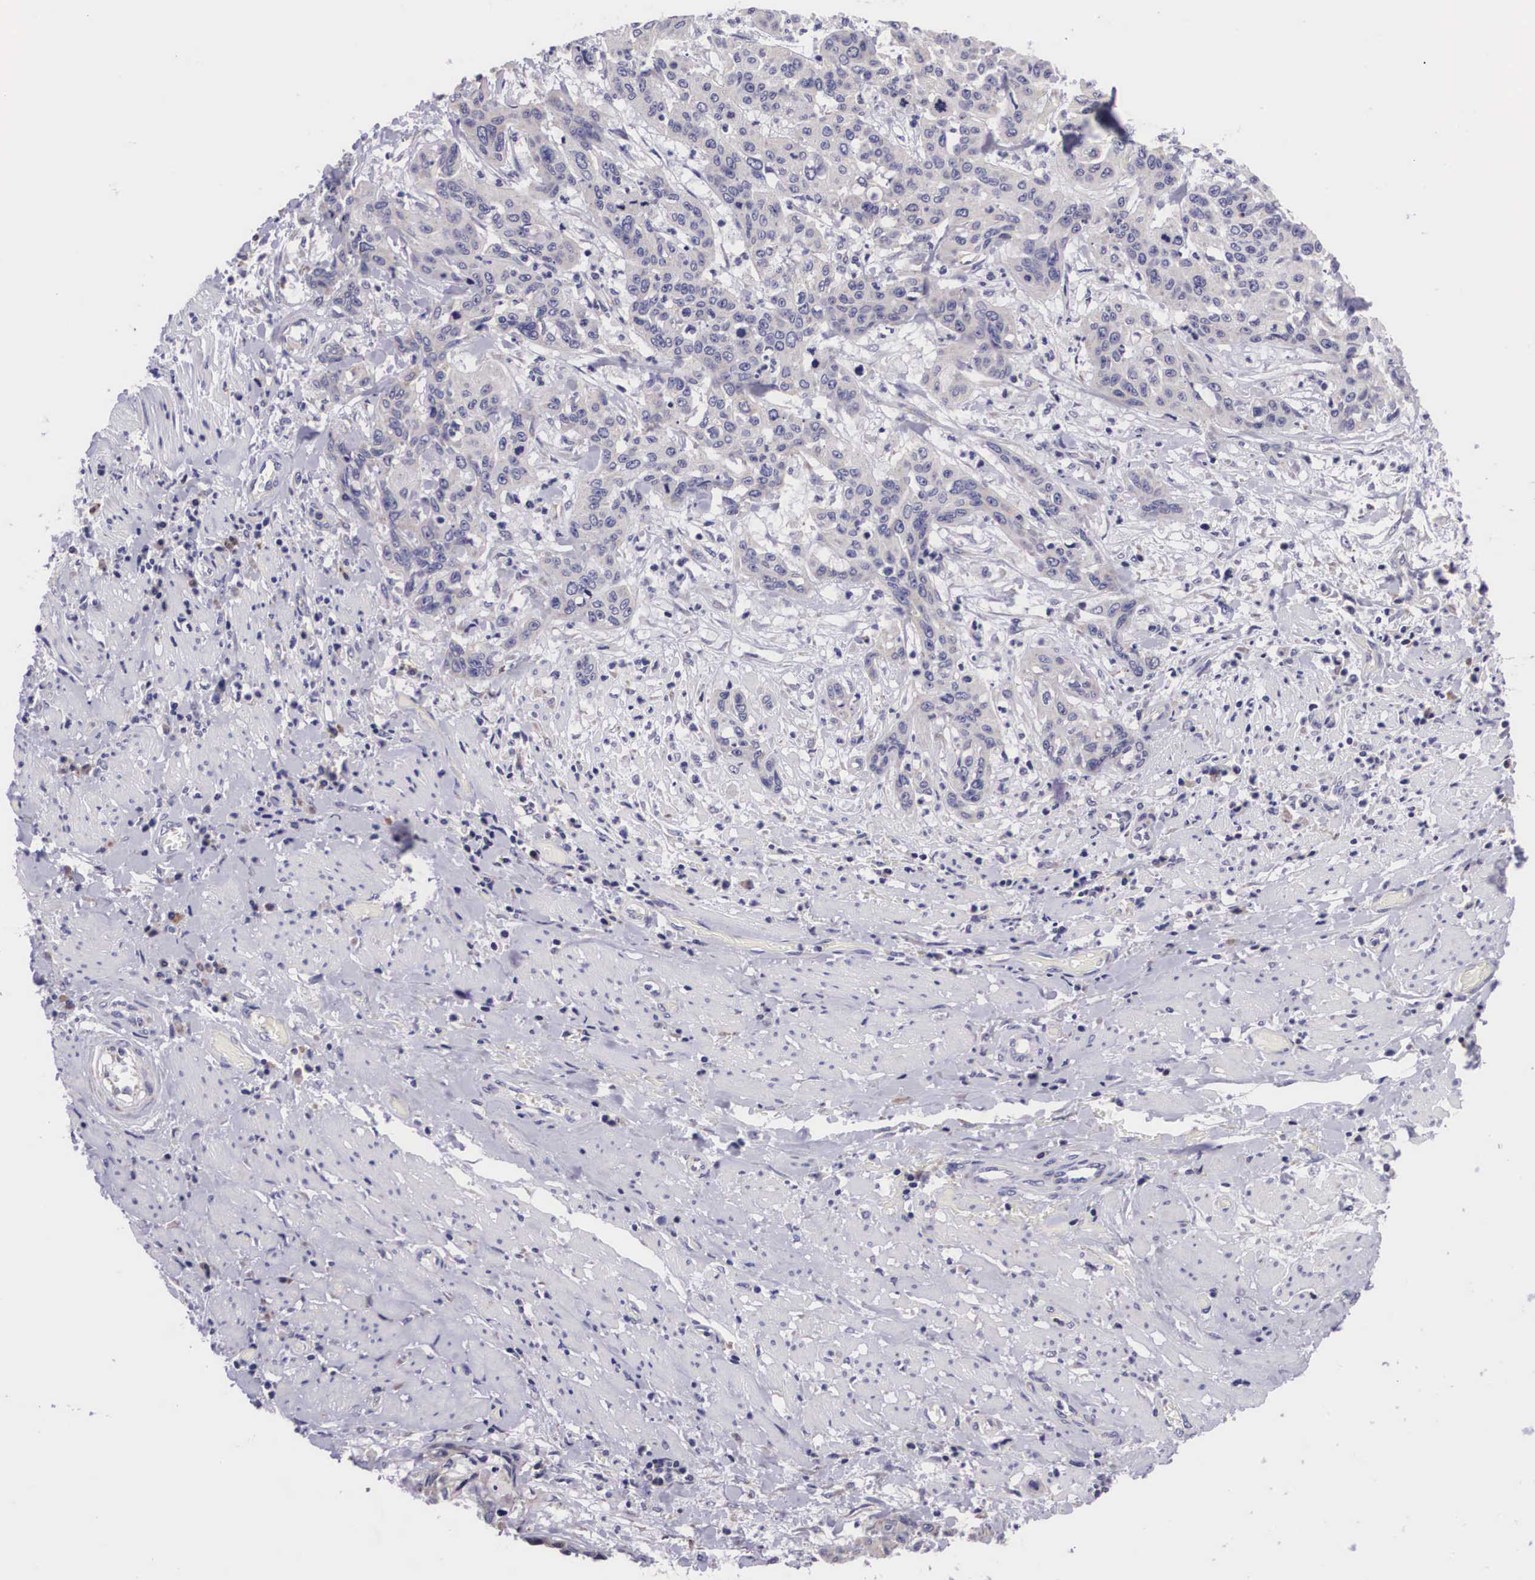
{"staining": {"intensity": "negative", "quantity": "none", "location": "none"}, "tissue": "cervical cancer", "cell_type": "Tumor cells", "image_type": "cancer", "snomed": [{"axis": "morphology", "description": "Squamous cell carcinoma, NOS"}, {"axis": "topography", "description": "Cervix"}], "caption": "IHC photomicrograph of neoplastic tissue: human squamous cell carcinoma (cervical) stained with DAB (3,3'-diaminobenzidine) shows no significant protein staining in tumor cells. (Immunohistochemistry (ihc), brightfield microscopy, high magnification).", "gene": "ARG2", "patient": {"sex": "female", "age": 41}}